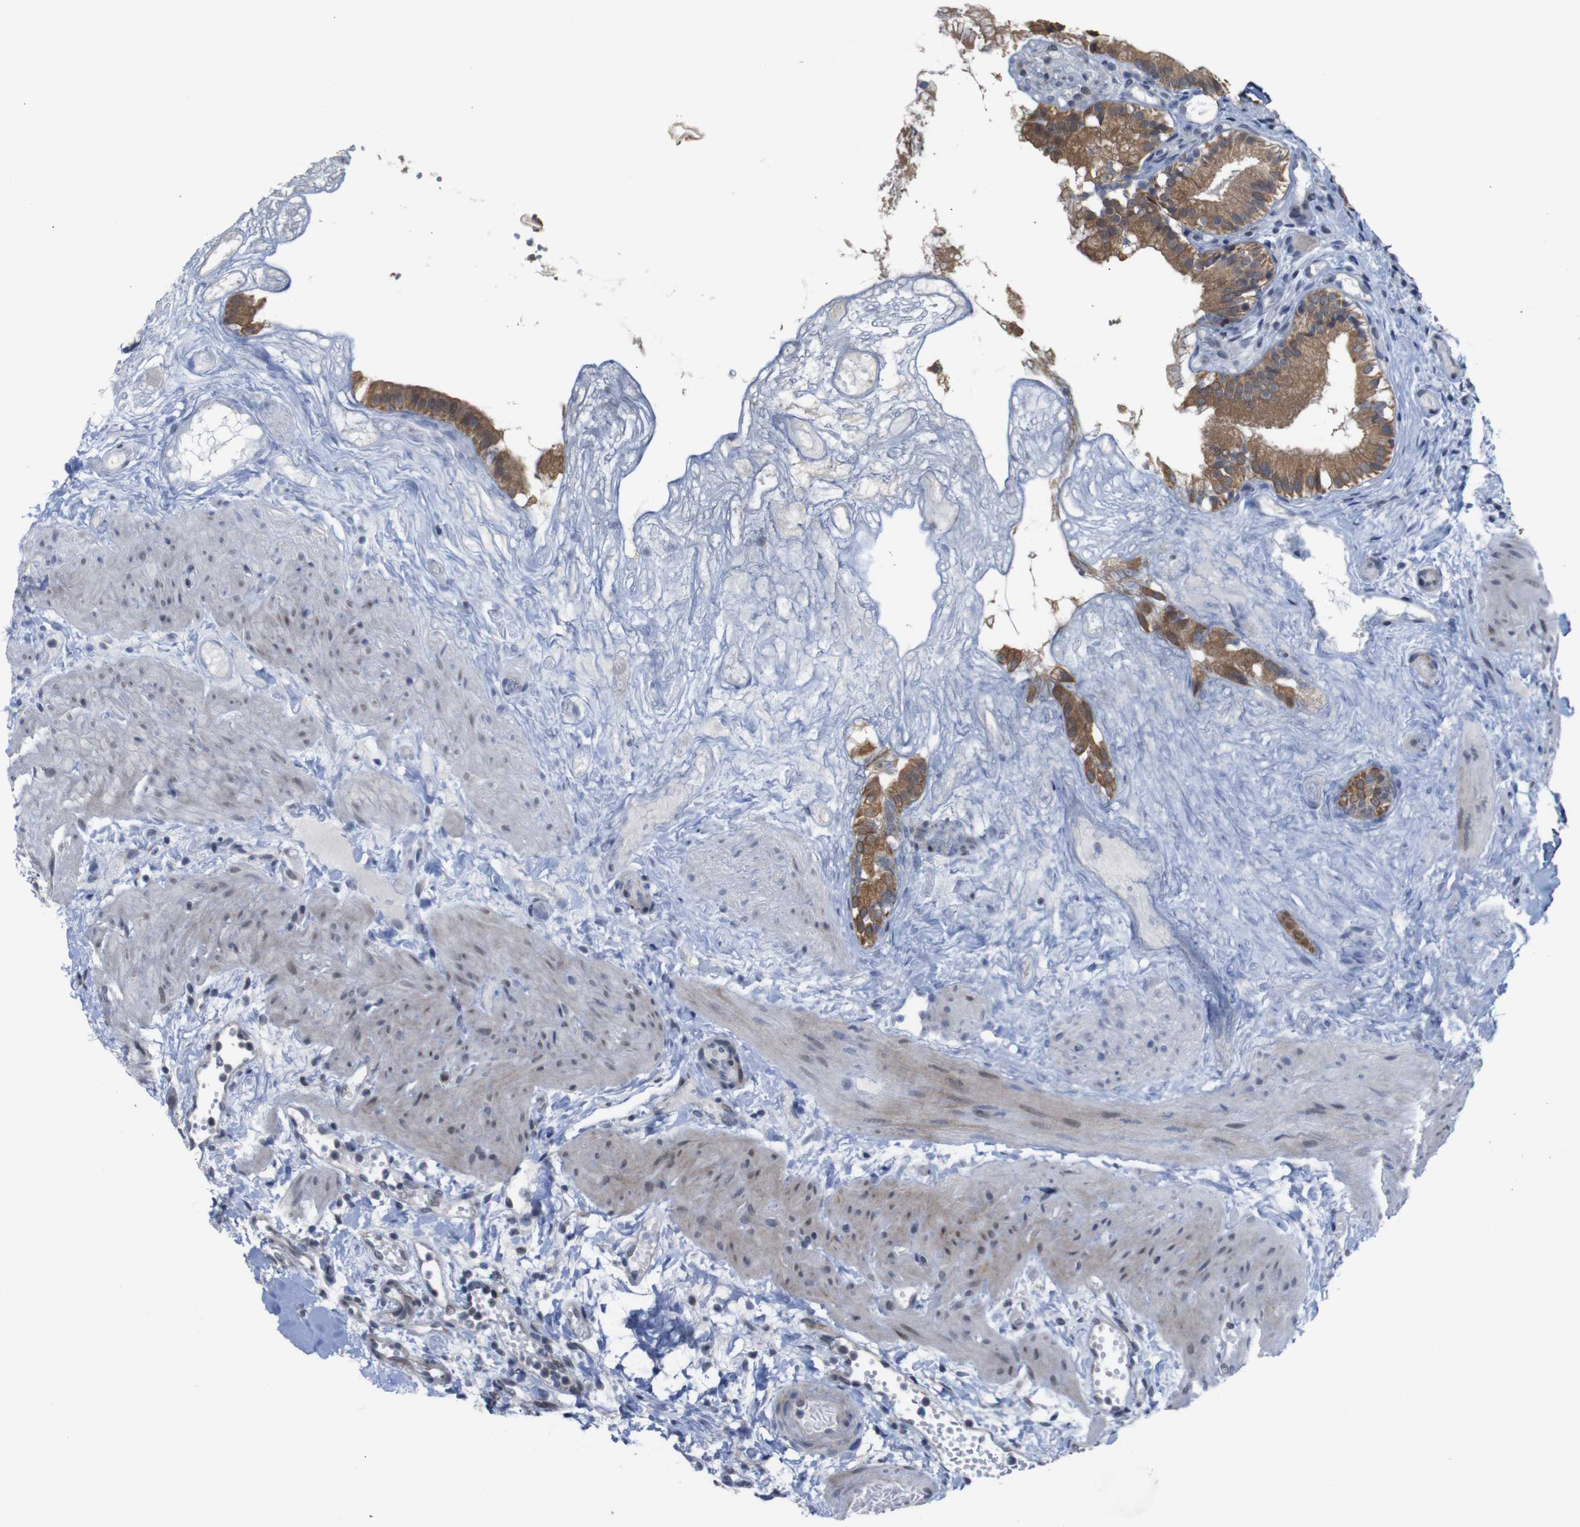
{"staining": {"intensity": "moderate", "quantity": ">75%", "location": "cytoplasmic/membranous,nuclear"}, "tissue": "gallbladder", "cell_type": "Glandular cells", "image_type": "normal", "snomed": [{"axis": "morphology", "description": "Normal tissue, NOS"}, {"axis": "topography", "description": "Gallbladder"}], "caption": "Immunohistochemical staining of benign human gallbladder shows medium levels of moderate cytoplasmic/membranous,nuclear staining in about >75% of glandular cells.", "gene": "ATP7B", "patient": {"sex": "female", "age": 26}}